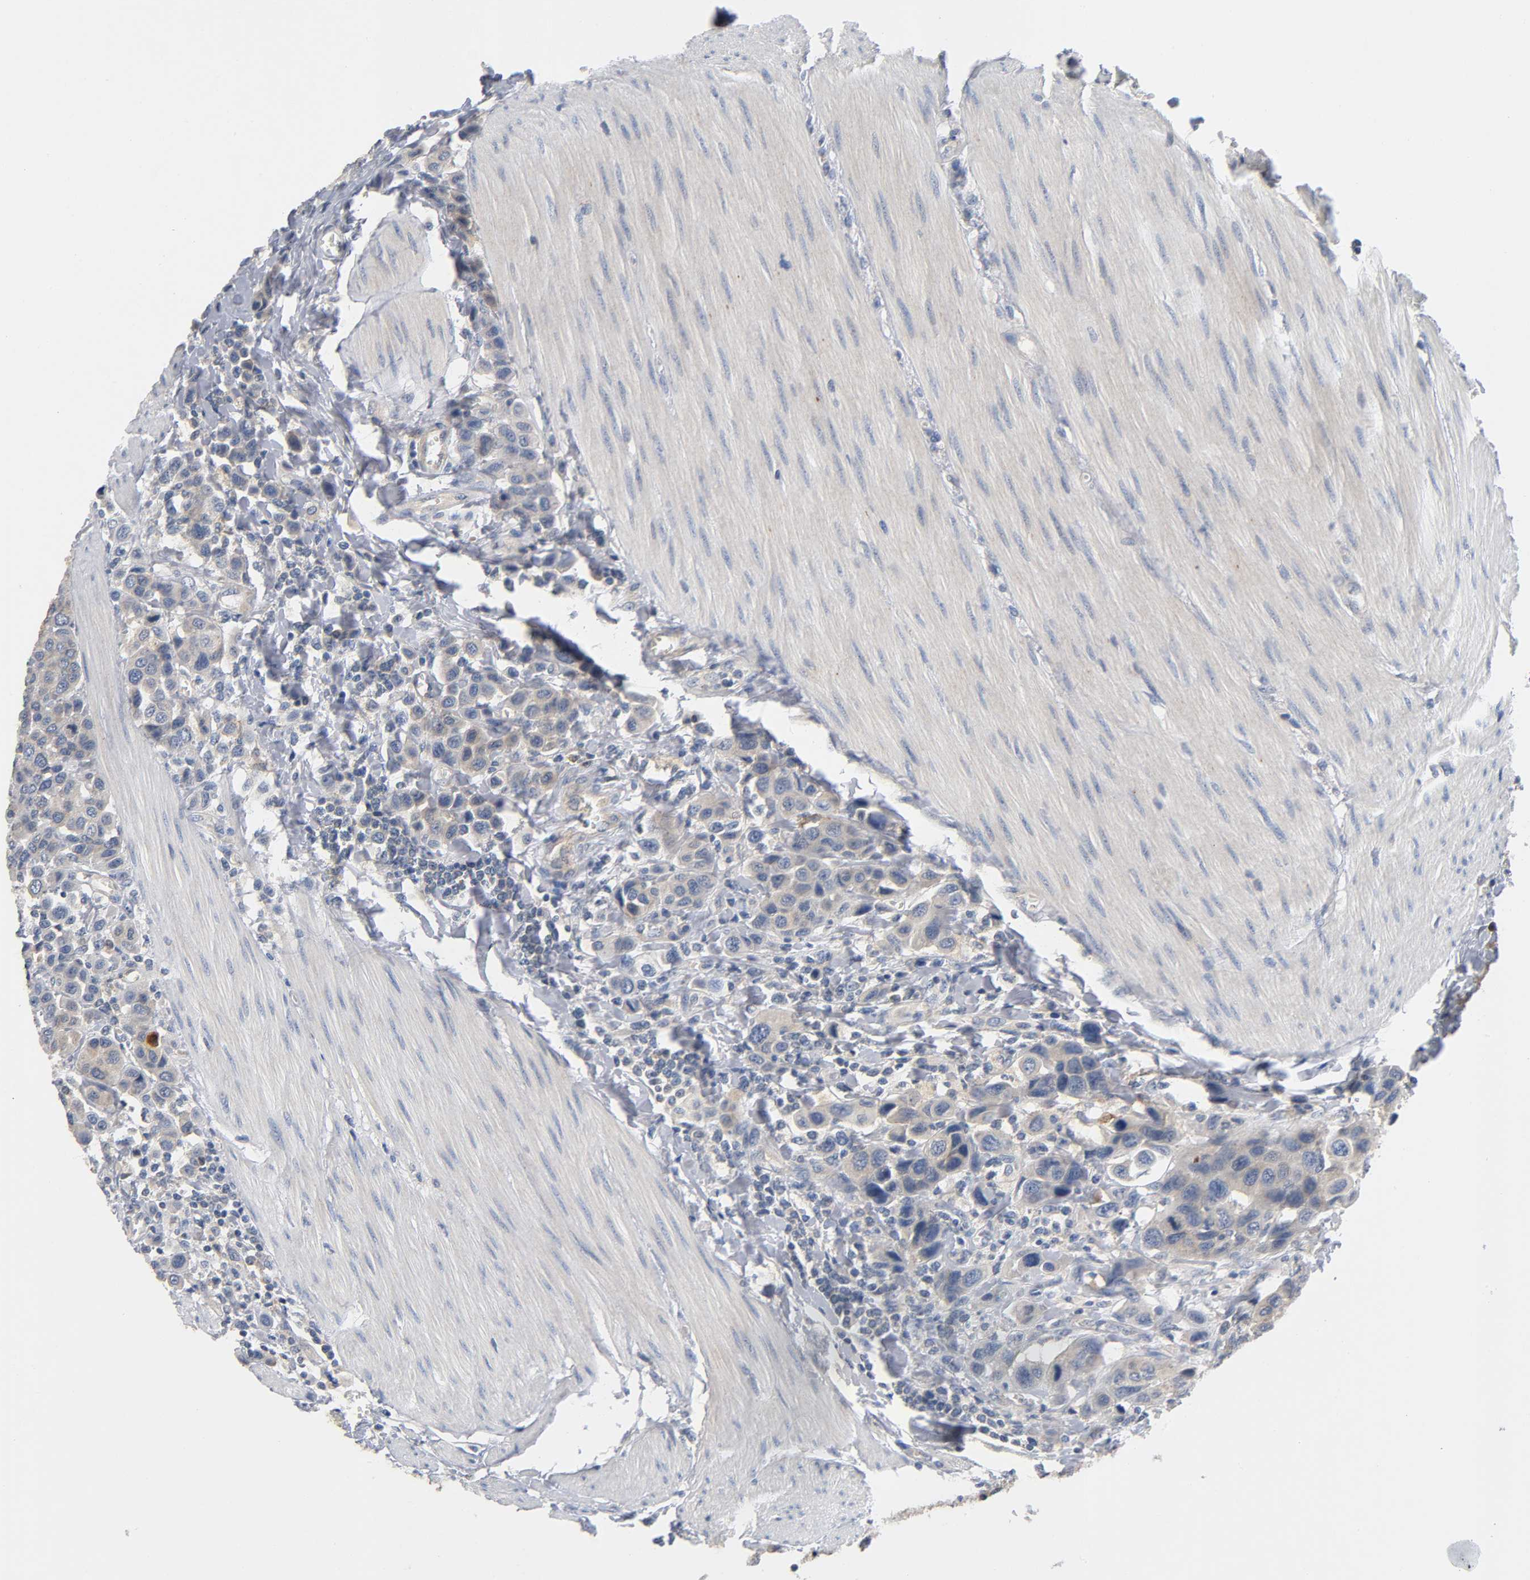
{"staining": {"intensity": "weak", "quantity": ">75%", "location": "cytoplasmic/membranous"}, "tissue": "urothelial cancer", "cell_type": "Tumor cells", "image_type": "cancer", "snomed": [{"axis": "morphology", "description": "Urothelial carcinoma, High grade"}, {"axis": "topography", "description": "Urinary bladder"}], "caption": "Urothelial carcinoma (high-grade) stained for a protein displays weak cytoplasmic/membranous positivity in tumor cells.", "gene": "HDAC6", "patient": {"sex": "male", "age": 50}}